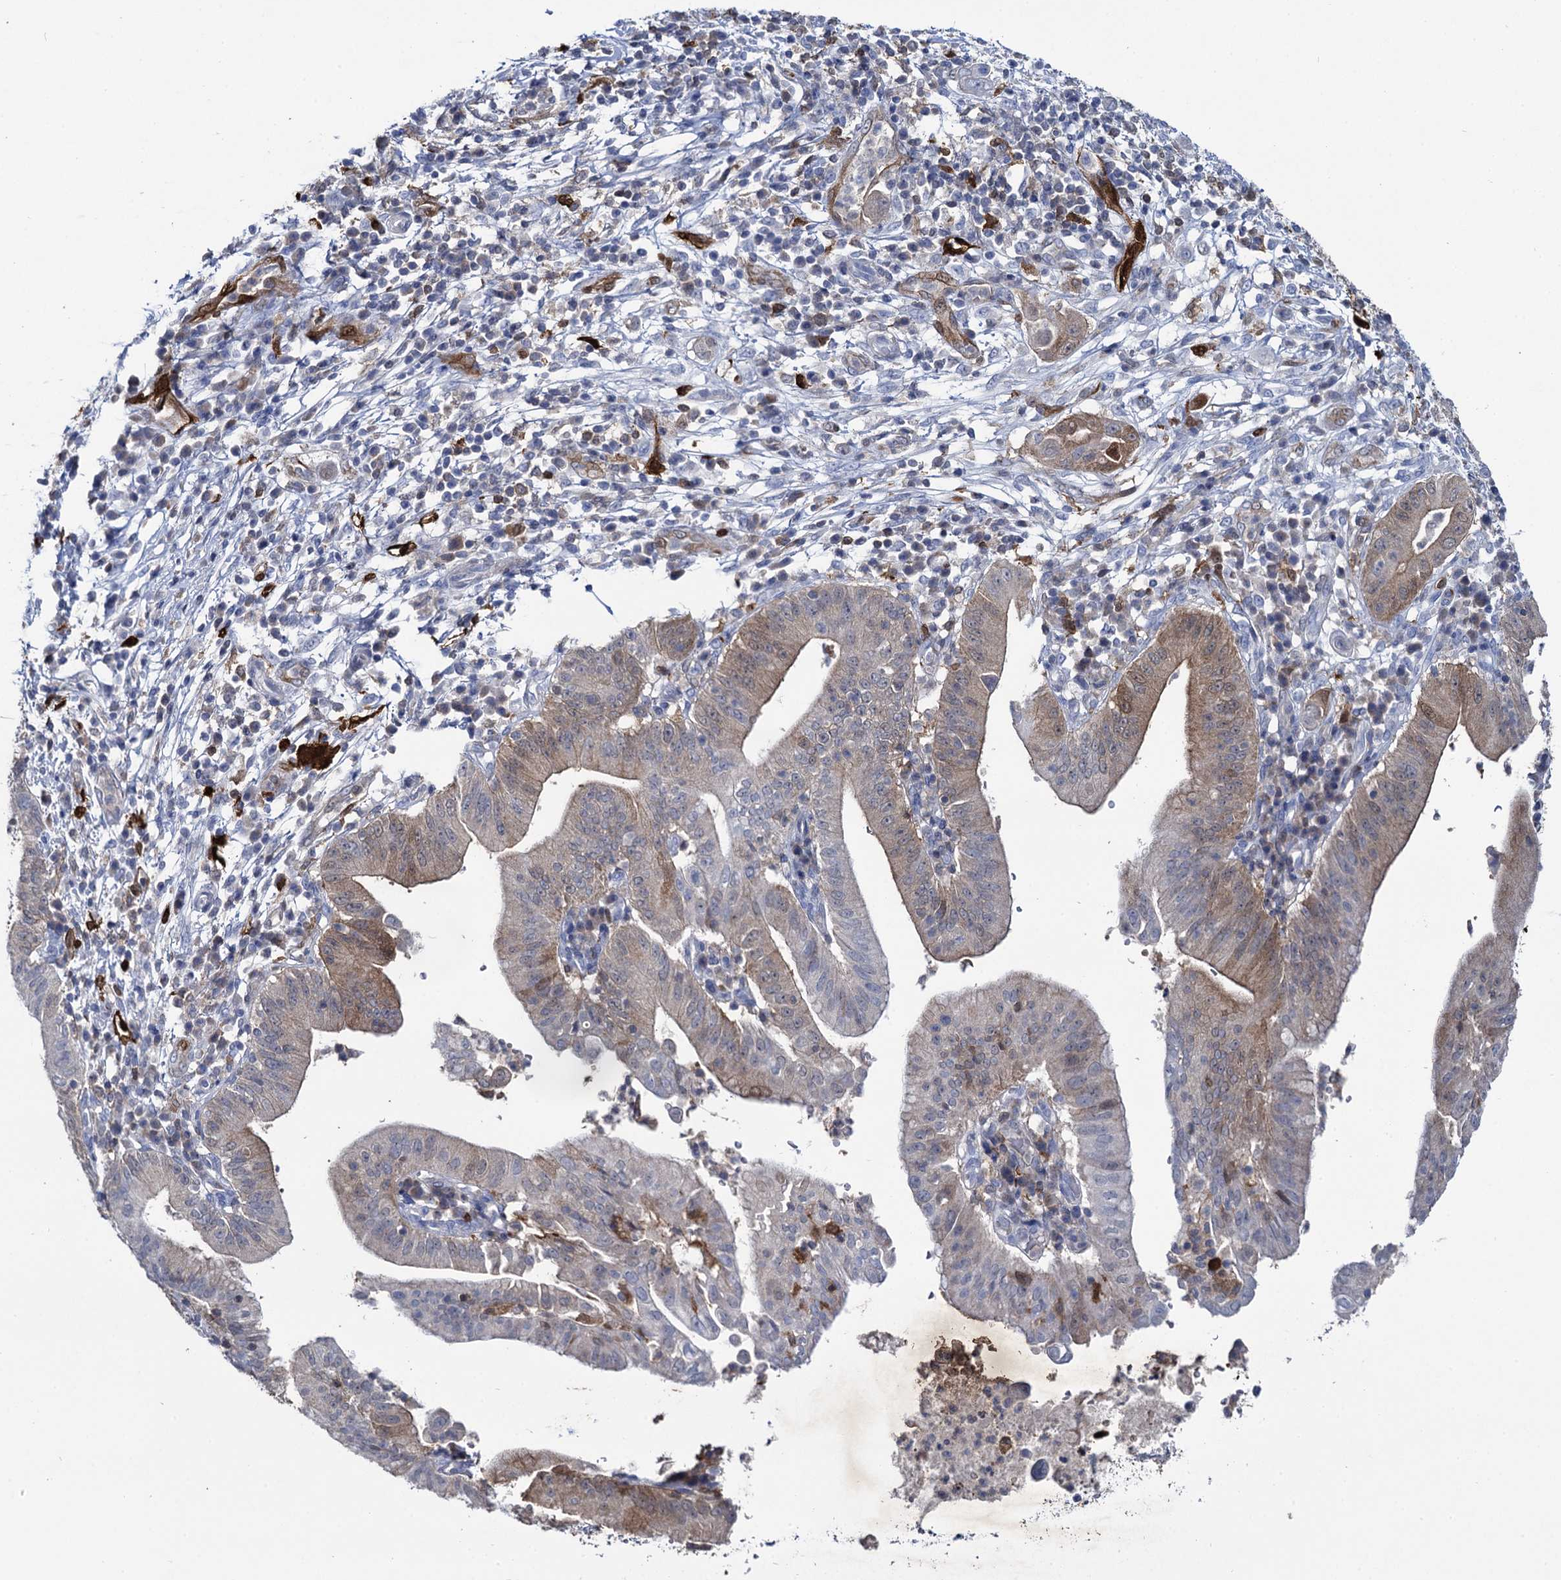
{"staining": {"intensity": "weak", "quantity": "25%-75%", "location": "cytoplasmic/membranous"}, "tissue": "pancreatic cancer", "cell_type": "Tumor cells", "image_type": "cancer", "snomed": [{"axis": "morphology", "description": "Adenocarcinoma, NOS"}, {"axis": "topography", "description": "Pancreas"}], "caption": "Protein expression by IHC demonstrates weak cytoplasmic/membranous staining in approximately 25%-75% of tumor cells in adenocarcinoma (pancreatic). (IHC, brightfield microscopy, high magnification).", "gene": "FABP5", "patient": {"sex": "male", "age": 68}}